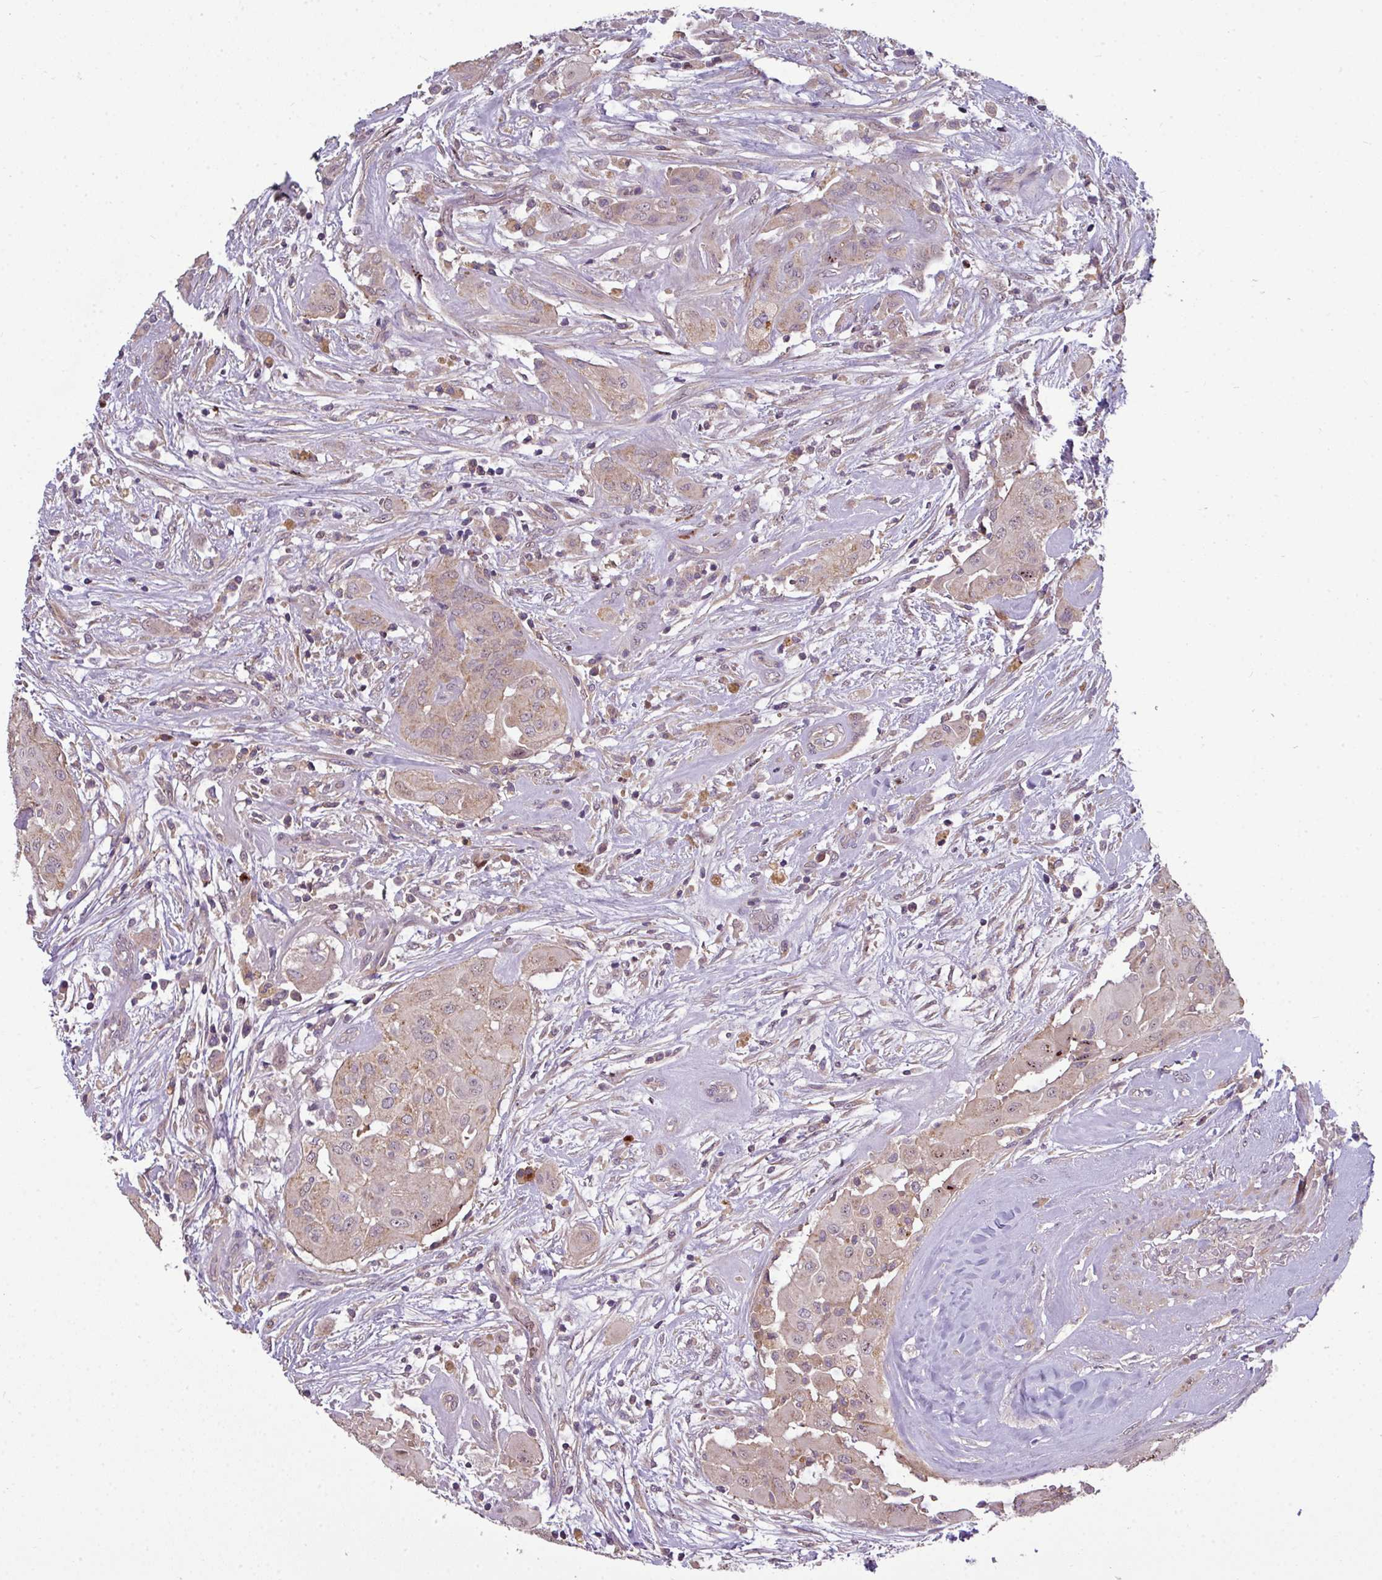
{"staining": {"intensity": "weak", "quantity": ">75%", "location": "cytoplasmic/membranous"}, "tissue": "thyroid cancer", "cell_type": "Tumor cells", "image_type": "cancer", "snomed": [{"axis": "morphology", "description": "Papillary adenocarcinoma, NOS"}, {"axis": "topography", "description": "Thyroid gland"}], "caption": "There is low levels of weak cytoplasmic/membranous staining in tumor cells of thyroid papillary adenocarcinoma, as demonstrated by immunohistochemical staining (brown color).", "gene": "PAPLN", "patient": {"sex": "female", "age": 59}}